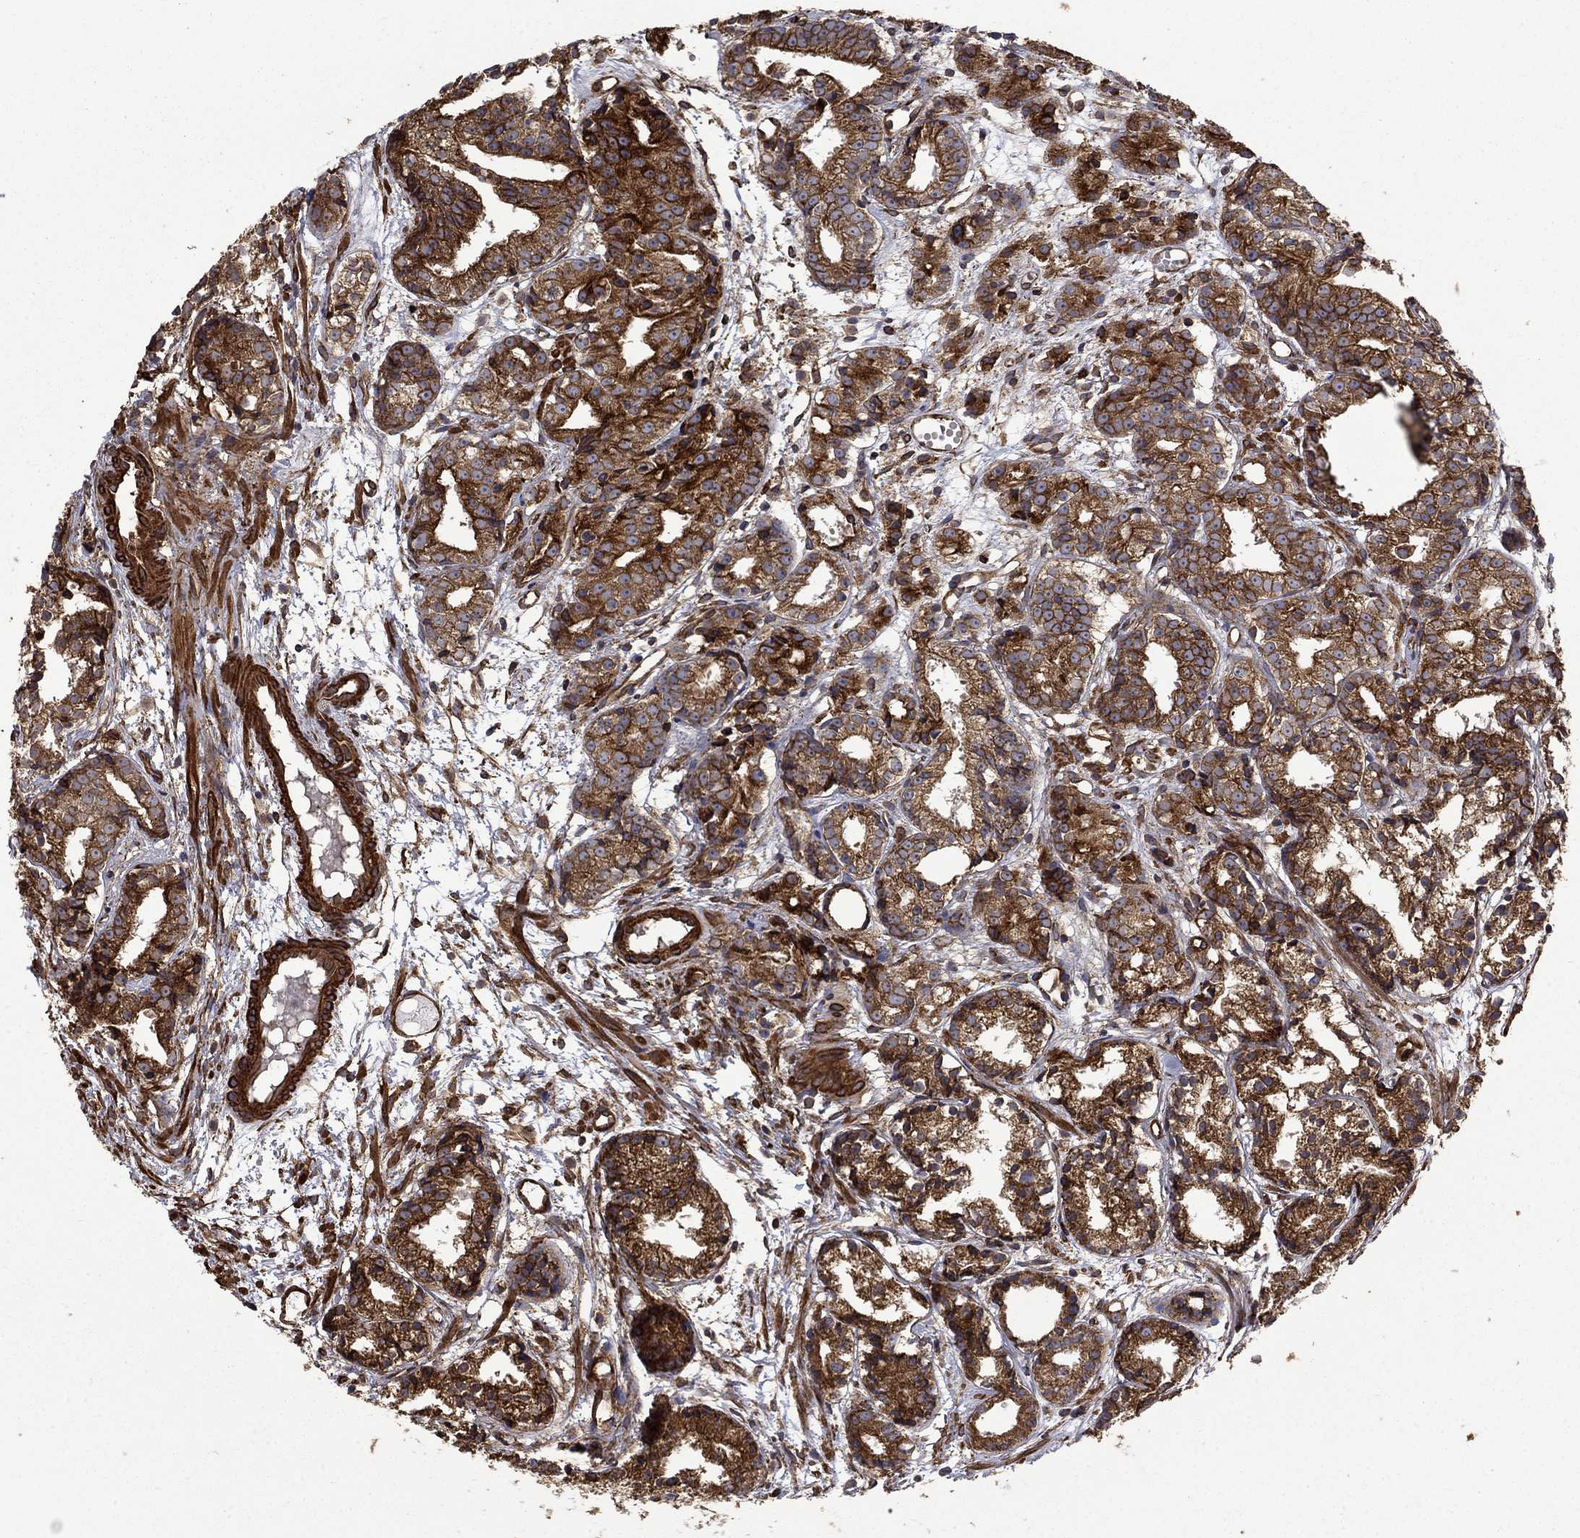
{"staining": {"intensity": "strong", "quantity": ">75%", "location": "cytoplasmic/membranous"}, "tissue": "prostate cancer", "cell_type": "Tumor cells", "image_type": "cancer", "snomed": [{"axis": "morphology", "description": "Adenocarcinoma, Medium grade"}, {"axis": "topography", "description": "Prostate"}], "caption": "Tumor cells display high levels of strong cytoplasmic/membranous expression in approximately >75% of cells in human prostate adenocarcinoma (medium-grade).", "gene": "CUTC", "patient": {"sex": "male", "age": 74}}